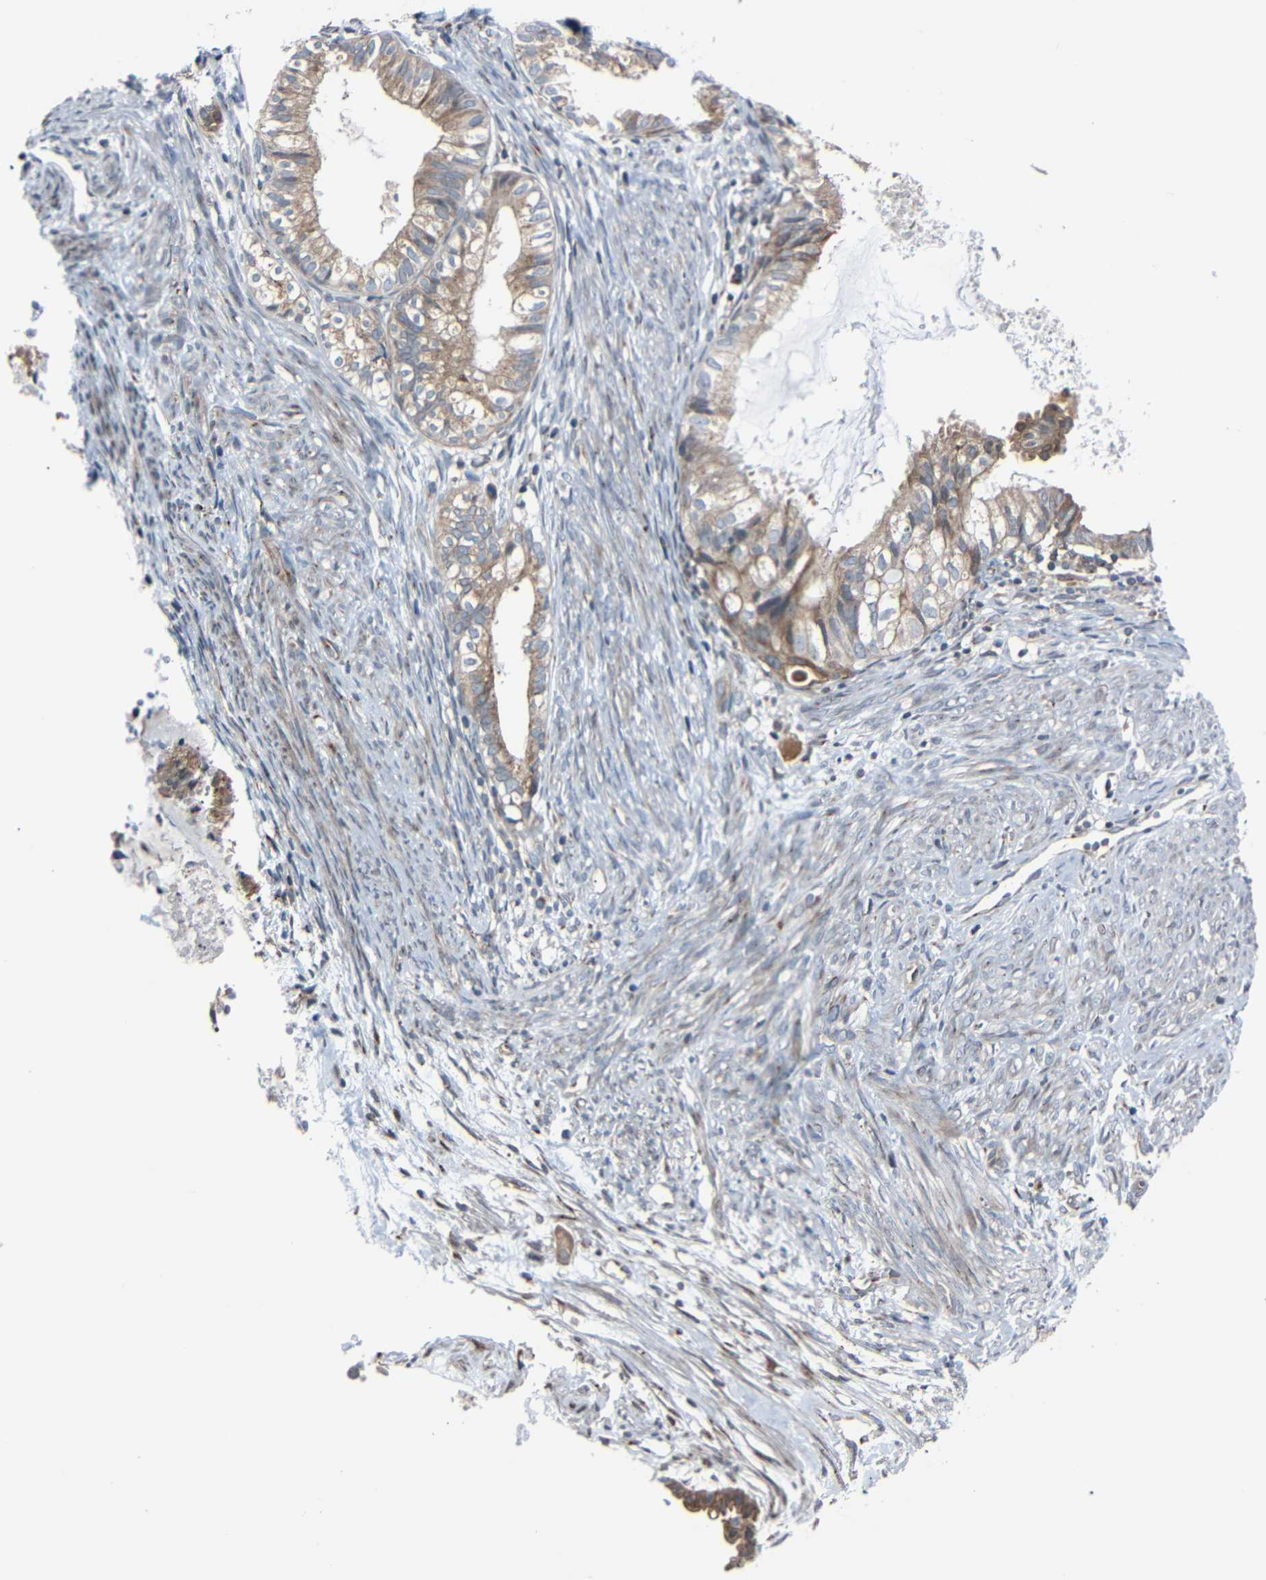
{"staining": {"intensity": "weak", "quantity": ">75%", "location": "cytoplasmic/membranous"}, "tissue": "cervical cancer", "cell_type": "Tumor cells", "image_type": "cancer", "snomed": [{"axis": "morphology", "description": "Normal tissue, NOS"}, {"axis": "morphology", "description": "Adenocarcinoma, NOS"}, {"axis": "topography", "description": "Cervix"}, {"axis": "topography", "description": "Endometrium"}], "caption": "Immunohistochemical staining of cervical cancer demonstrates low levels of weak cytoplasmic/membranous staining in approximately >75% of tumor cells. (IHC, brightfield microscopy, high magnification).", "gene": "AKAP9", "patient": {"sex": "female", "age": 86}}